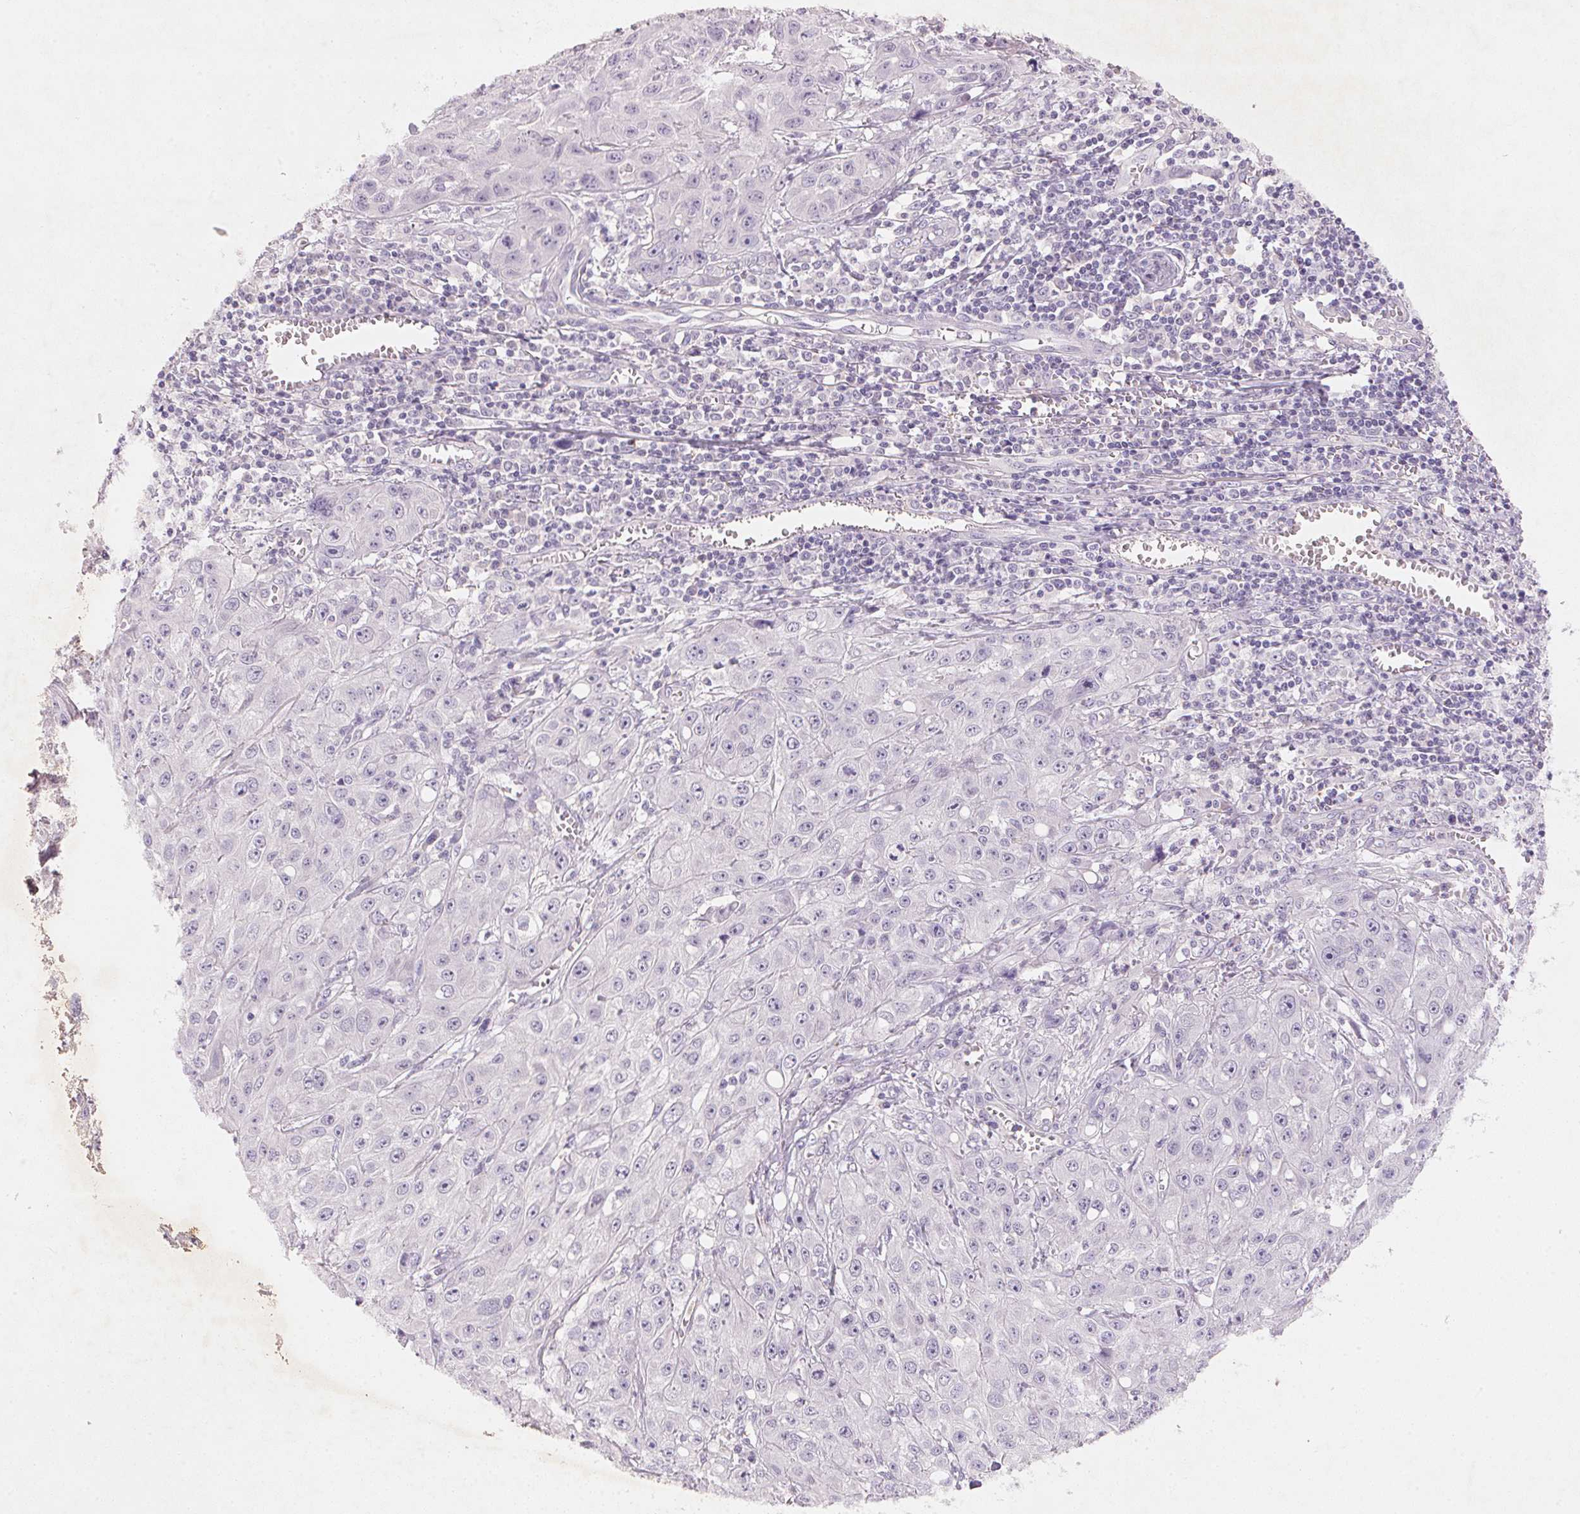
{"staining": {"intensity": "negative", "quantity": "none", "location": "none"}, "tissue": "skin cancer", "cell_type": "Tumor cells", "image_type": "cancer", "snomed": [{"axis": "morphology", "description": "Squamous cell carcinoma, NOS"}, {"axis": "topography", "description": "Skin"}, {"axis": "topography", "description": "Vulva"}], "caption": "Tumor cells show no significant protein expression in squamous cell carcinoma (skin).", "gene": "CXCL5", "patient": {"sex": "female", "age": 71}}